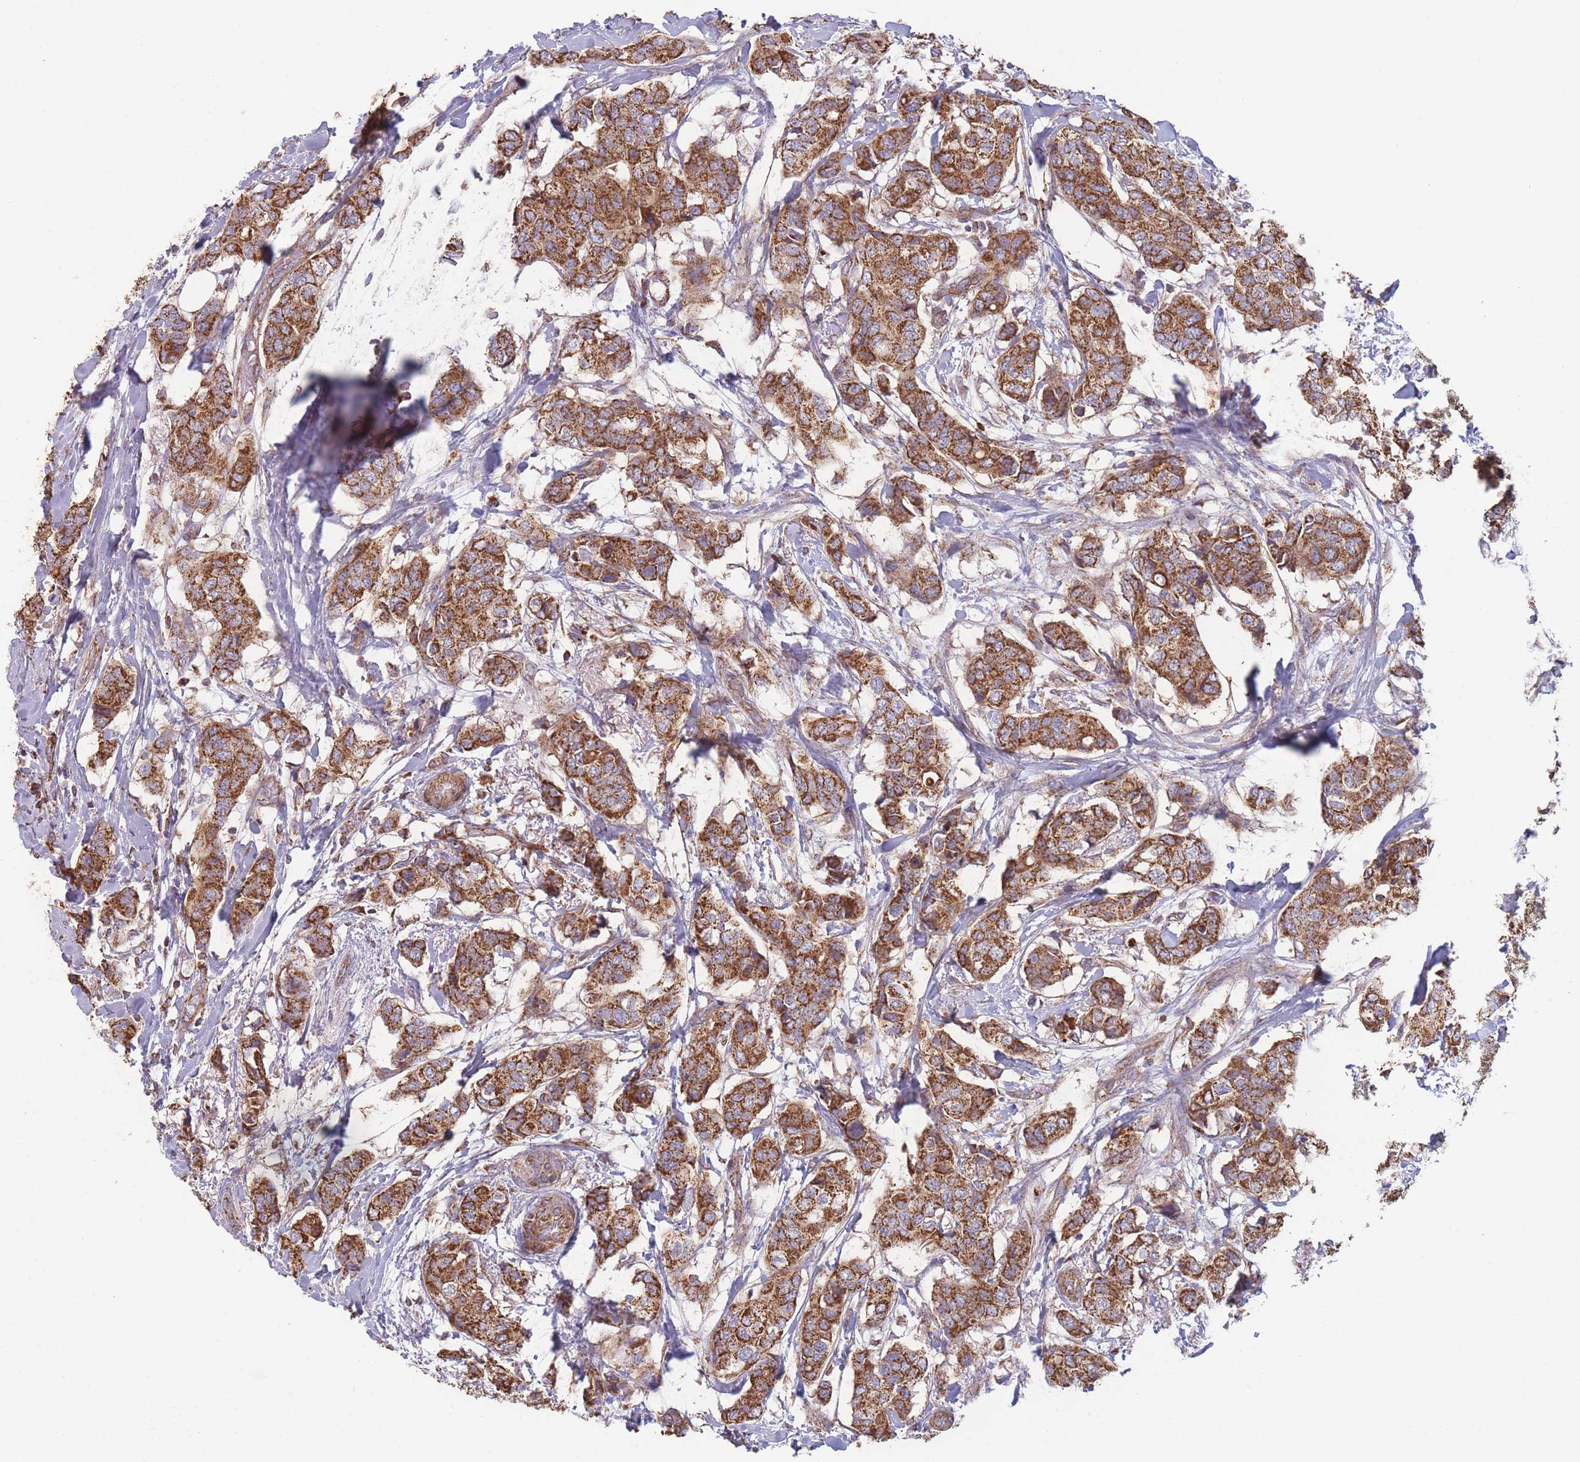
{"staining": {"intensity": "strong", "quantity": ">75%", "location": "cytoplasmic/membranous"}, "tissue": "breast cancer", "cell_type": "Tumor cells", "image_type": "cancer", "snomed": [{"axis": "morphology", "description": "Lobular carcinoma"}, {"axis": "topography", "description": "Breast"}], "caption": "IHC staining of lobular carcinoma (breast), which shows high levels of strong cytoplasmic/membranous expression in approximately >75% of tumor cells indicating strong cytoplasmic/membranous protein positivity. The staining was performed using DAB (3,3'-diaminobenzidine) (brown) for protein detection and nuclei were counterstained in hematoxylin (blue).", "gene": "KIF16B", "patient": {"sex": "female", "age": 51}}